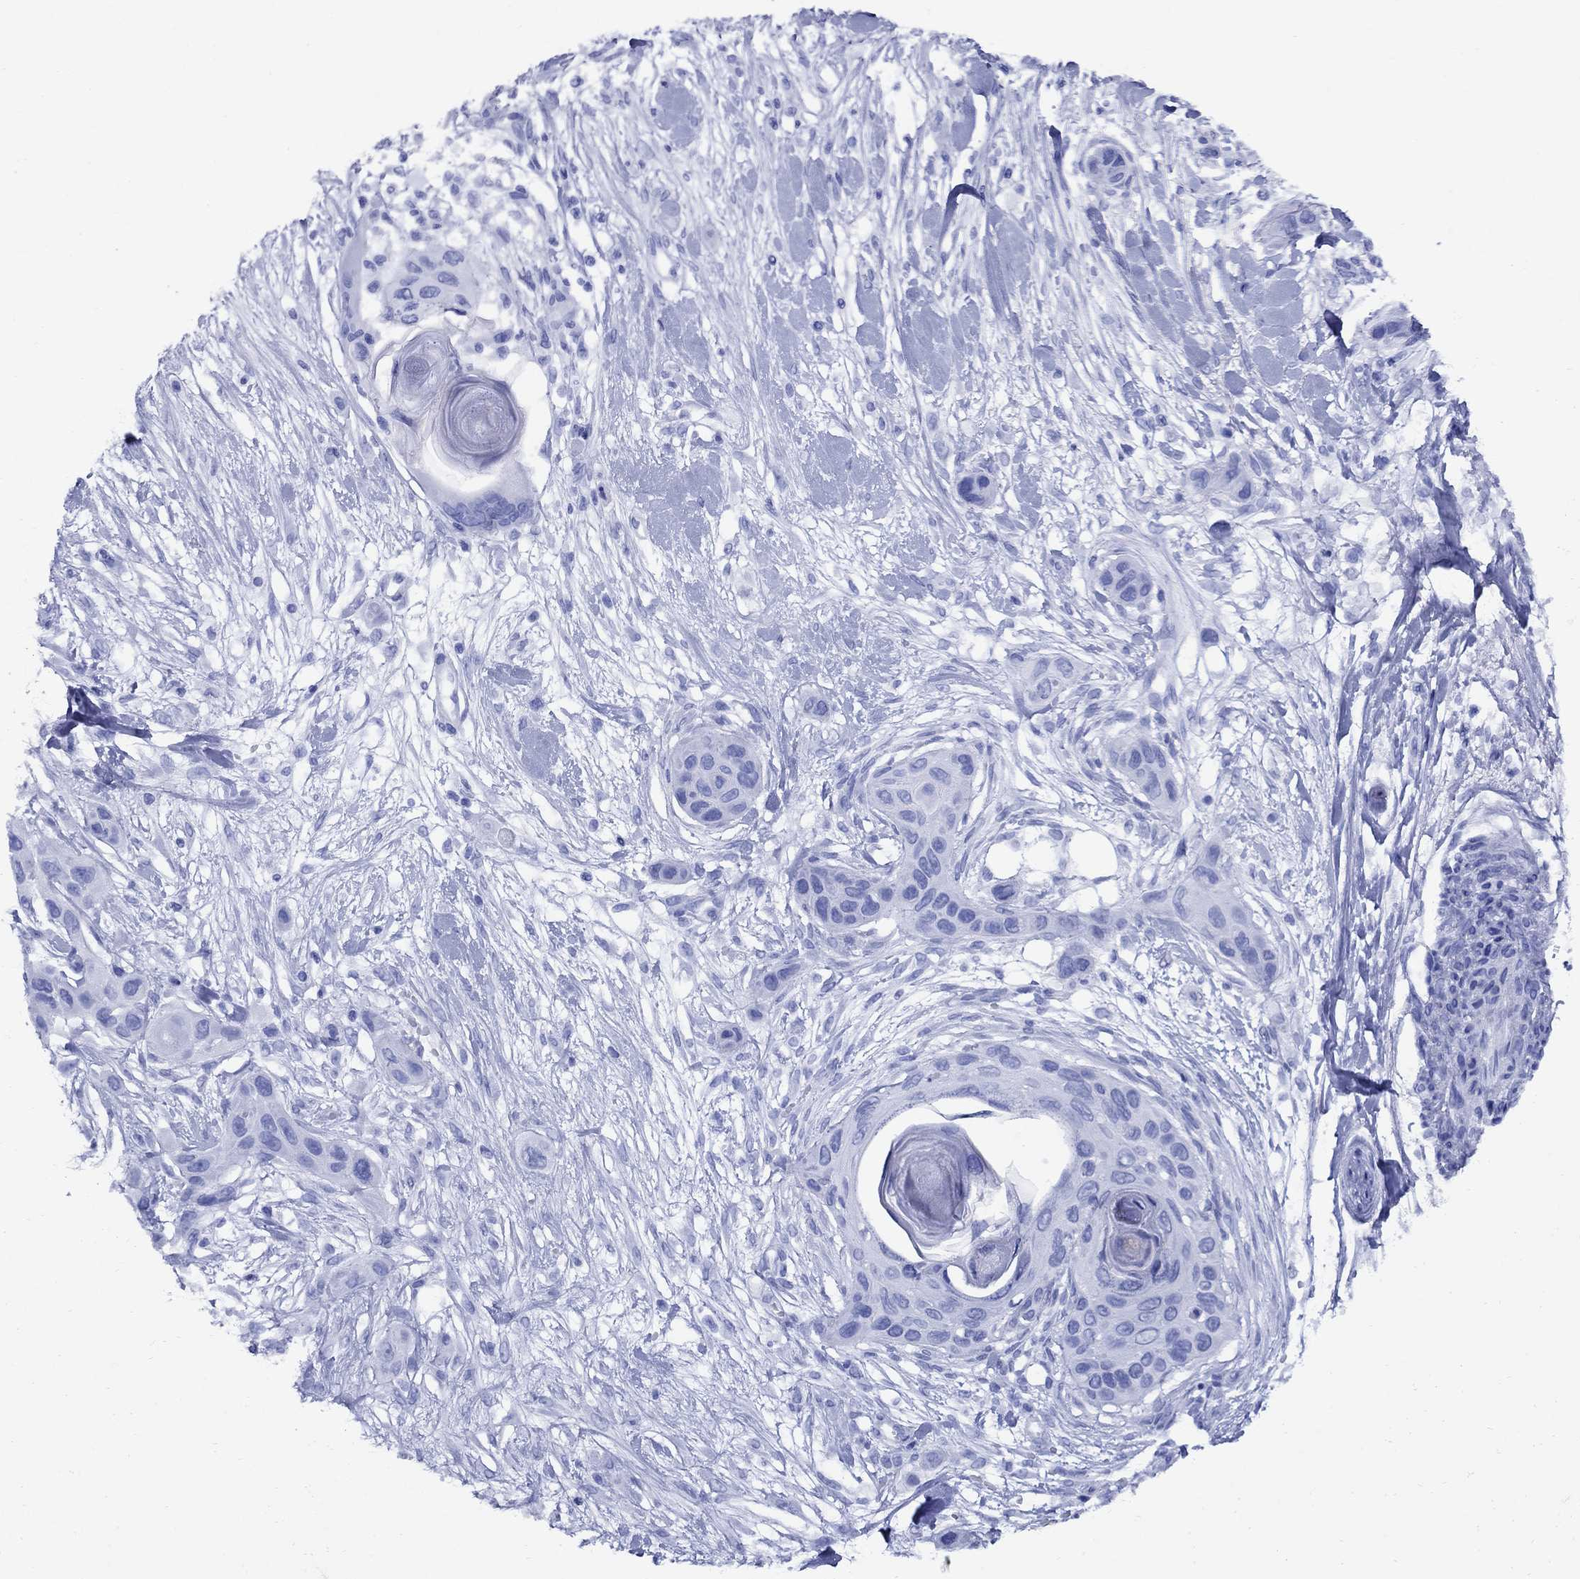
{"staining": {"intensity": "negative", "quantity": "none", "location": "none"}, "tissue": "skin cancer", "cell_type": "Tumor cells", "image_type": "cancer", "snomed": [{"axis": "morphology", "description": "Squamous cell carcinoma, NOS"}, {"axis": "topography", "description": "Skin"}], "caption": "Tumor cells show no significant expression in skin cancer.", "gene": "SMCP", "patient": {"sex": "male", "age": 79}}